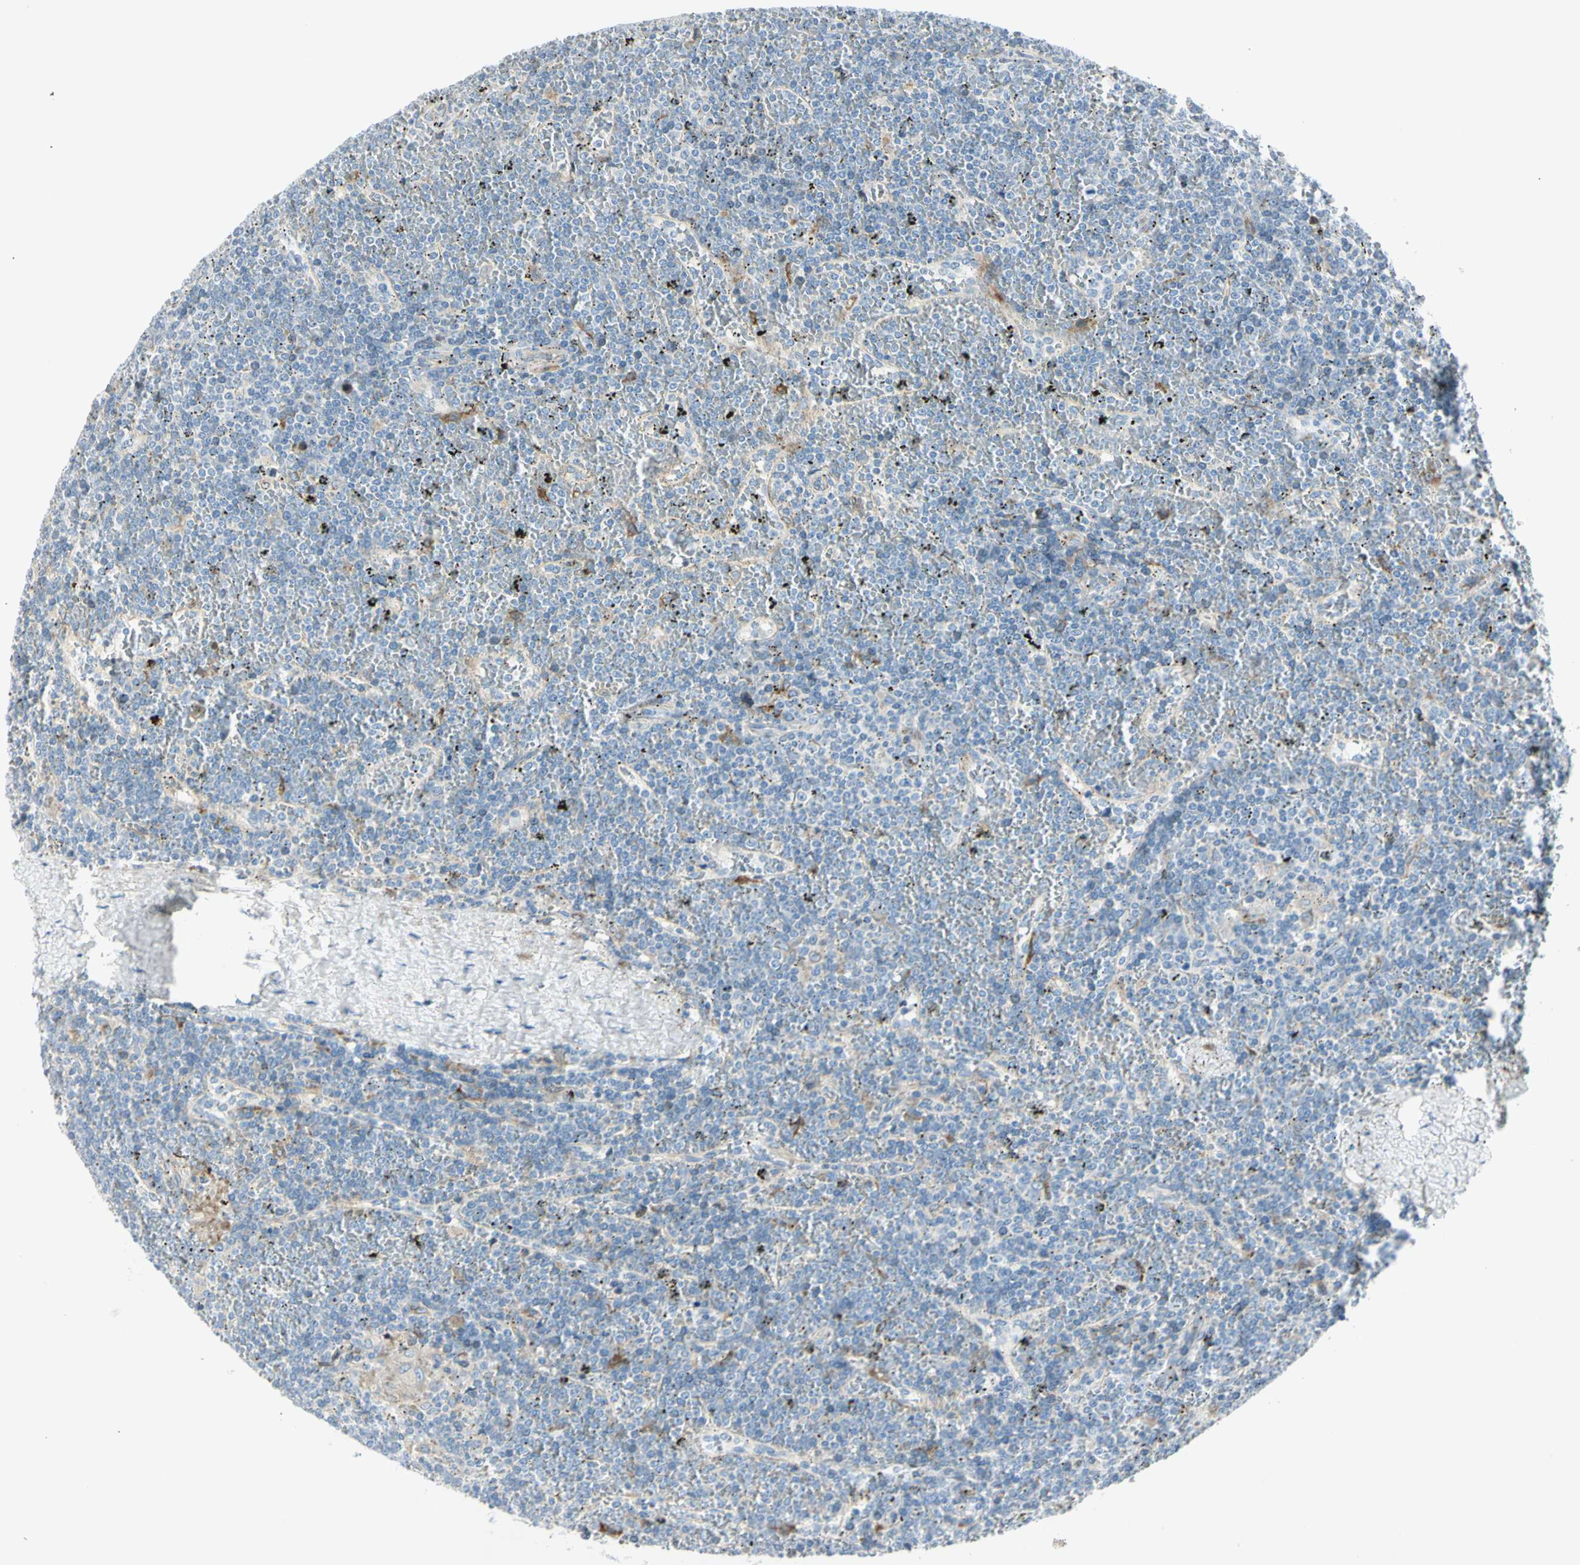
{"staining": {"intensity": "negative", "quantity": "none", "location": "none"}, "tissue": "lymphoma", "cell_type": "Tumor cells", "image_type": "cancer", "snomed": [{"axis": "morphology", "description": "Malignant lymphoma, non-Hodgkin's type, Low grade"}, {"axis": "topography", "description": "Spleen"}], "caption": "There is no significant staining in tumor cells of malignant lymphoma, non-Hodgkin's type (low-grade). Nuclei are stained in blue.", "gene": "TNFSF11", "patient": {"sex": "female", "age": 19}}